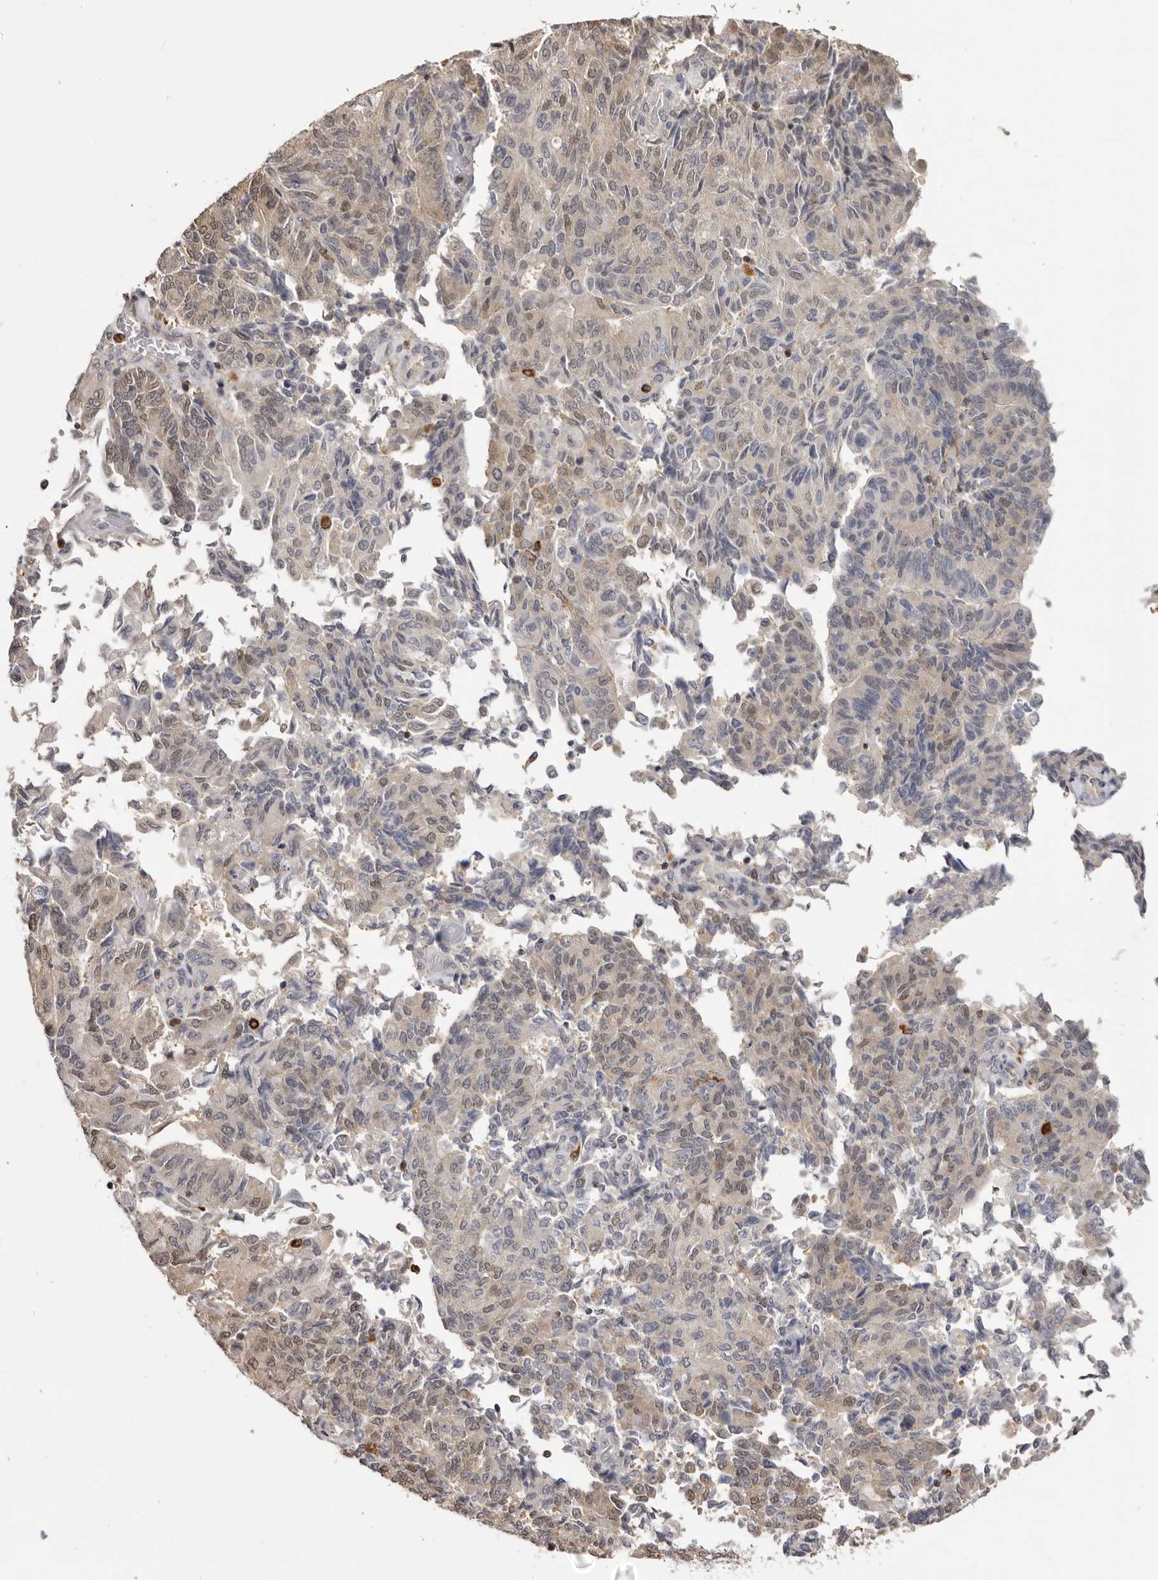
{"staining": {"intensity": "weak", "quantity": "<25%", "location": "cytoplasmic/membranous"}, "tissue": "endometrial cancer", "cell_type": "Tumor cells", "image_type": "cancer", "snomed": [{"axis": "morphology", "description": "Adenocarcinoma, NOS"}, {"axis": "topography", "description": "Endometrium"}], "caption": "Immunohistochemistry (IHC) of adenocarcinoma (endometrial) demonstrates no staining in tumor cells. The staining is performed using DAB brown chromogen with nuclei counter-stained in using hematoxylin.", "gene": "TNNI1", "patient": {"sex": "female", "age": 80}}